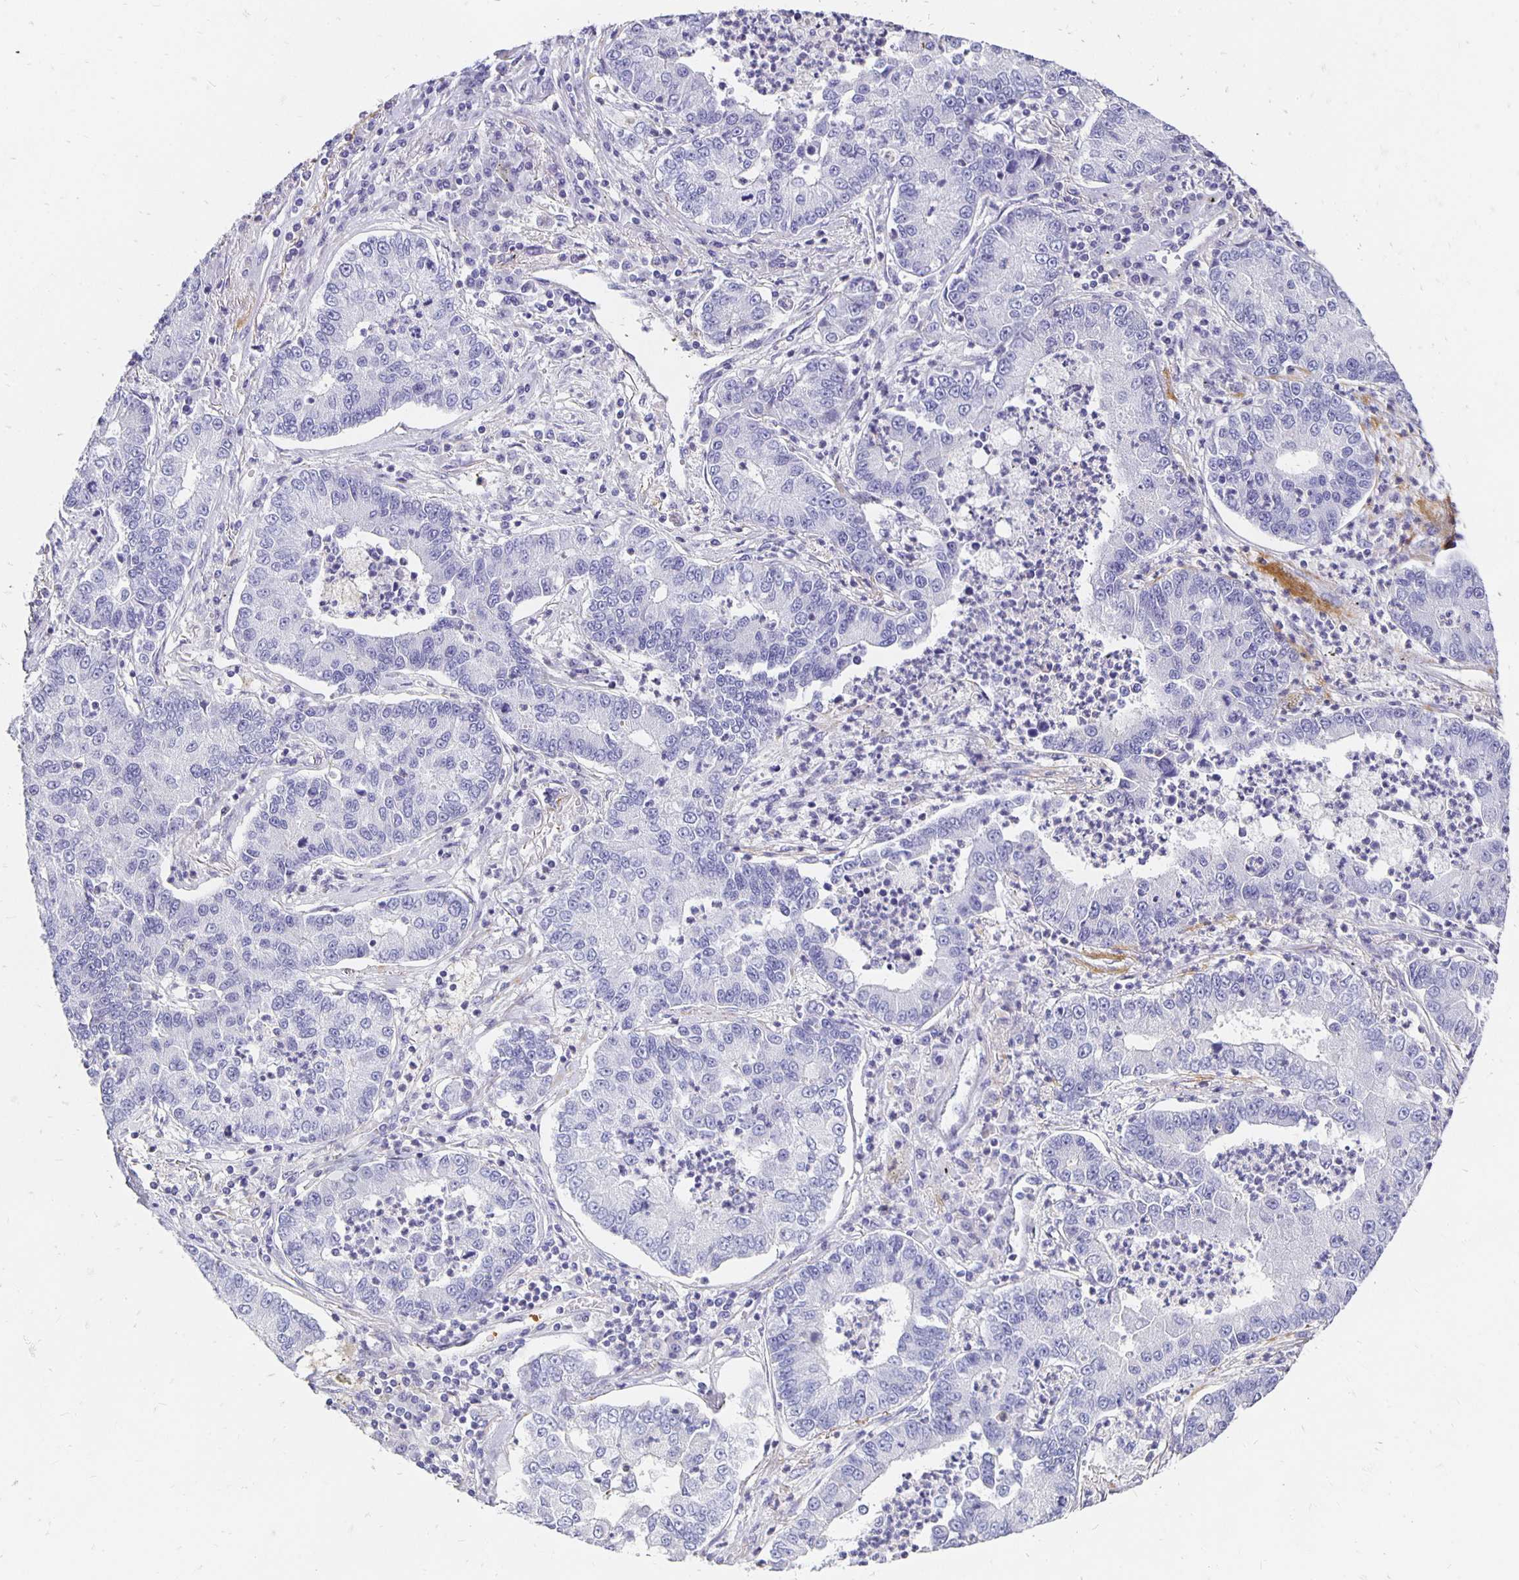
{"staining": {"intensity": "negative", "quantity": "none", "location": "none"}, "tissue": "lung cancer", "cell_type": "Tumor cells", "image_type": "cancer", "snomed": [{"axis": "morphology", "description": "Adenocarcinoma, NOS"}, {"axis": "topography", "description": "Lung"}], "caption": "This is an IHC histopathology image of human lung cancer (adenocarcinoma). There is no expression in tumor cells.", "gene": "APOB", "patient": {"sex": "female", "age": 57}}